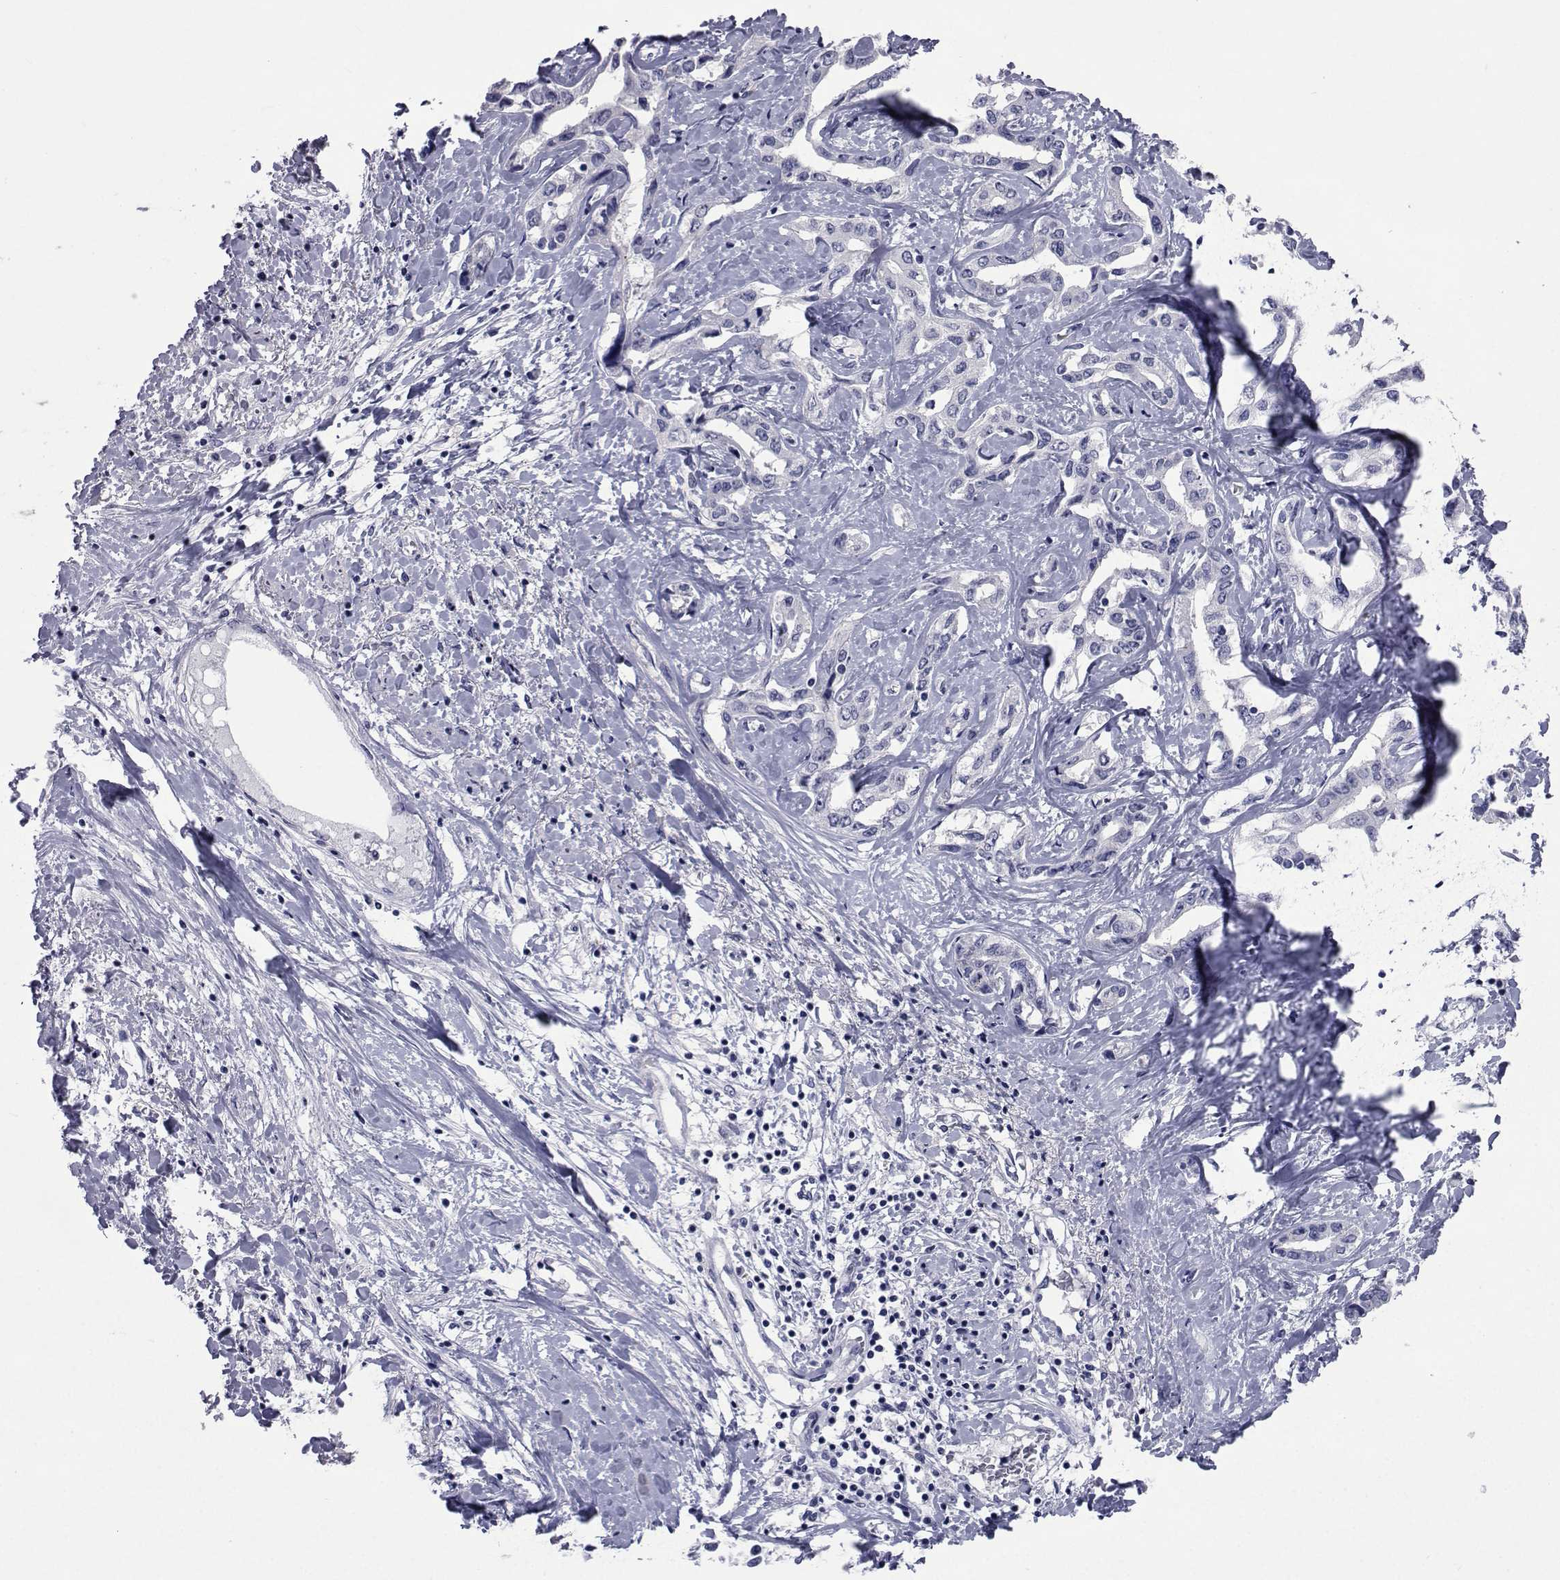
{"staining": {"intensity": "negative", "quantity": "none", "location": "none"}, "tissue": "liver cancer", "cell_type": "Tumor cells", "image_type": "cancer", "snomed": [{"axis": "morphology", "description": "Cholangiocarcinoma"}, {"axis": "topography", "description": "Liver"}], "caption": "Human cholangiocarcinoma (liver) stained for a protein using IHC shows no expression in tumor cells.", "gene": "SEMA5B", "patient": {"sex": "male", "age": 59}}